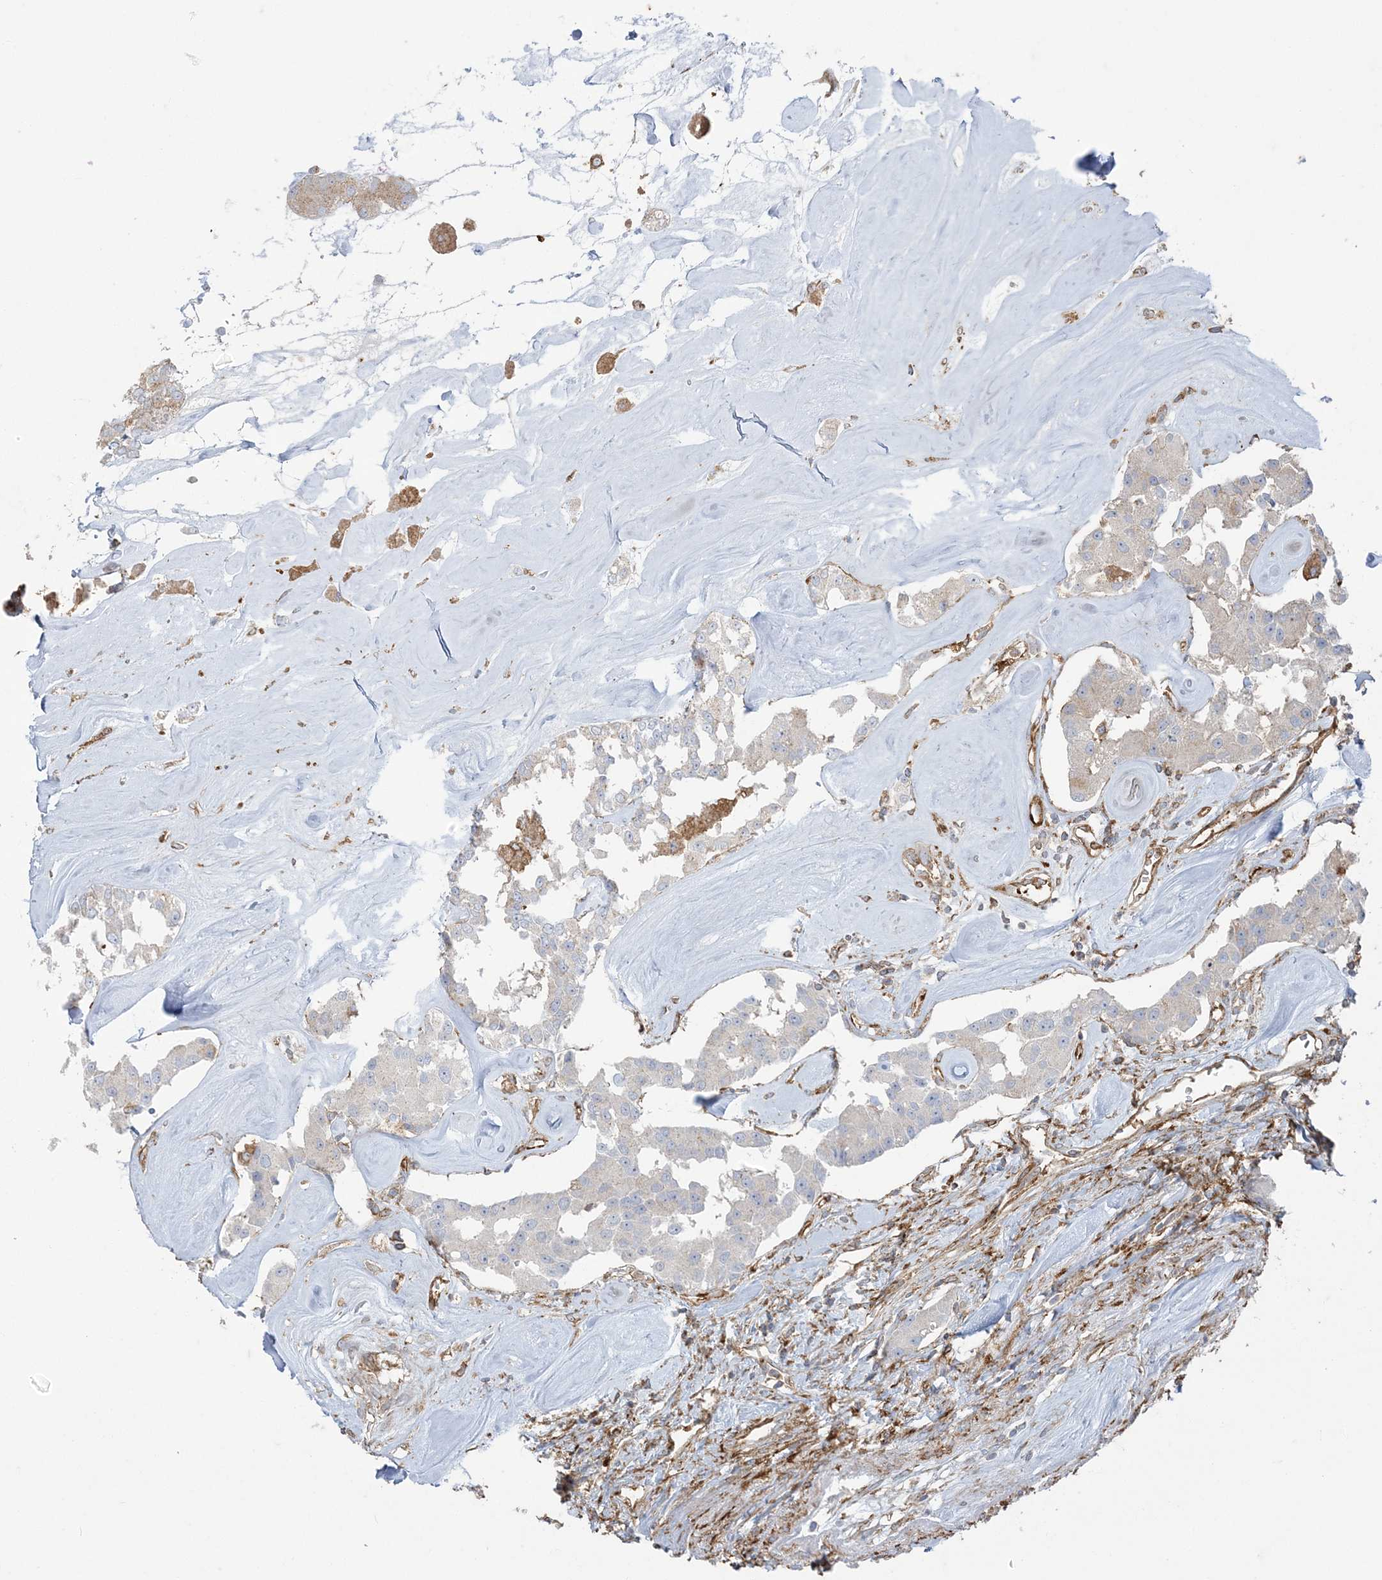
{"staining": {"intensity": "negative", "quantity": "none", "location": "none"}, "tissue": "carcinoid", "cell_type": "Tumor cells", "image_type": "cancer", "snomed": [{"axis": "morphology", "description": "Carcinoid, malignant, NOS"}, {"axis": "topography", "description": "Pancreas"}], "caption": "Immunohistochemistry histopathology image of neoplastic tissue: carcinoid (malignant) stained with DAB displays no significant protein staining in tumor cells.", "gene": "DERL3", "patient": {"sex": "male", "age": 41}}